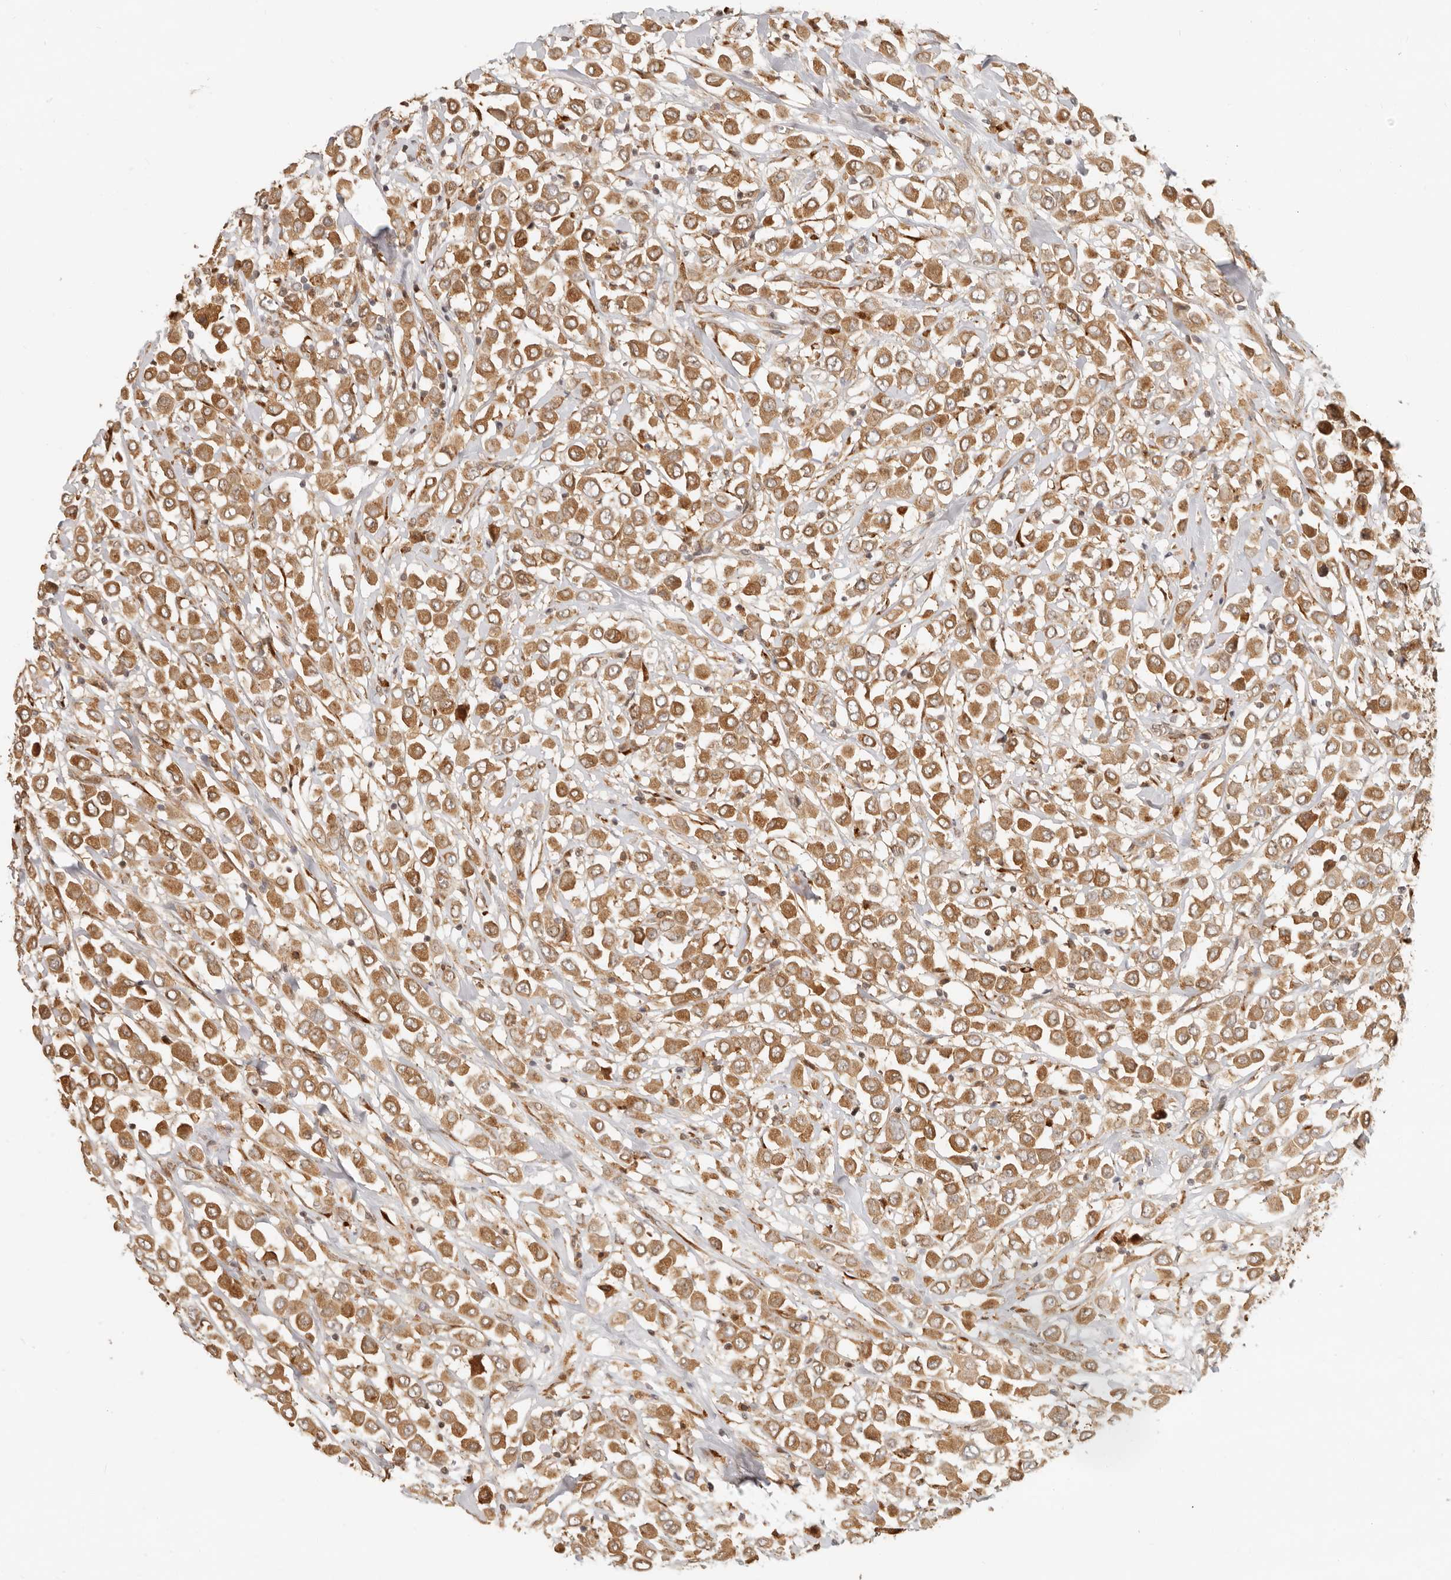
{"staining": {"intensity": "moderate", "quantity": ">75%", "location": "cytoplasmic/membranous"}, "tissue": "breast cancer", "cell_type": "Tumor cells", "image_type": "cancer", "snomed": [{"axis": "morphology", "description": "Duct carcinoma"}, {"axis": "topography", "description": "Breast"}], "caption": "Immunohistochemical staining of human invasive ductal carcinoma (breast) reveals medium levels of moderate cytoplasmic/membranous protein positivity in about >75% of tumor cells.", "gene": "TUFT1", "patient": {"sex": "female", "age": 61}}